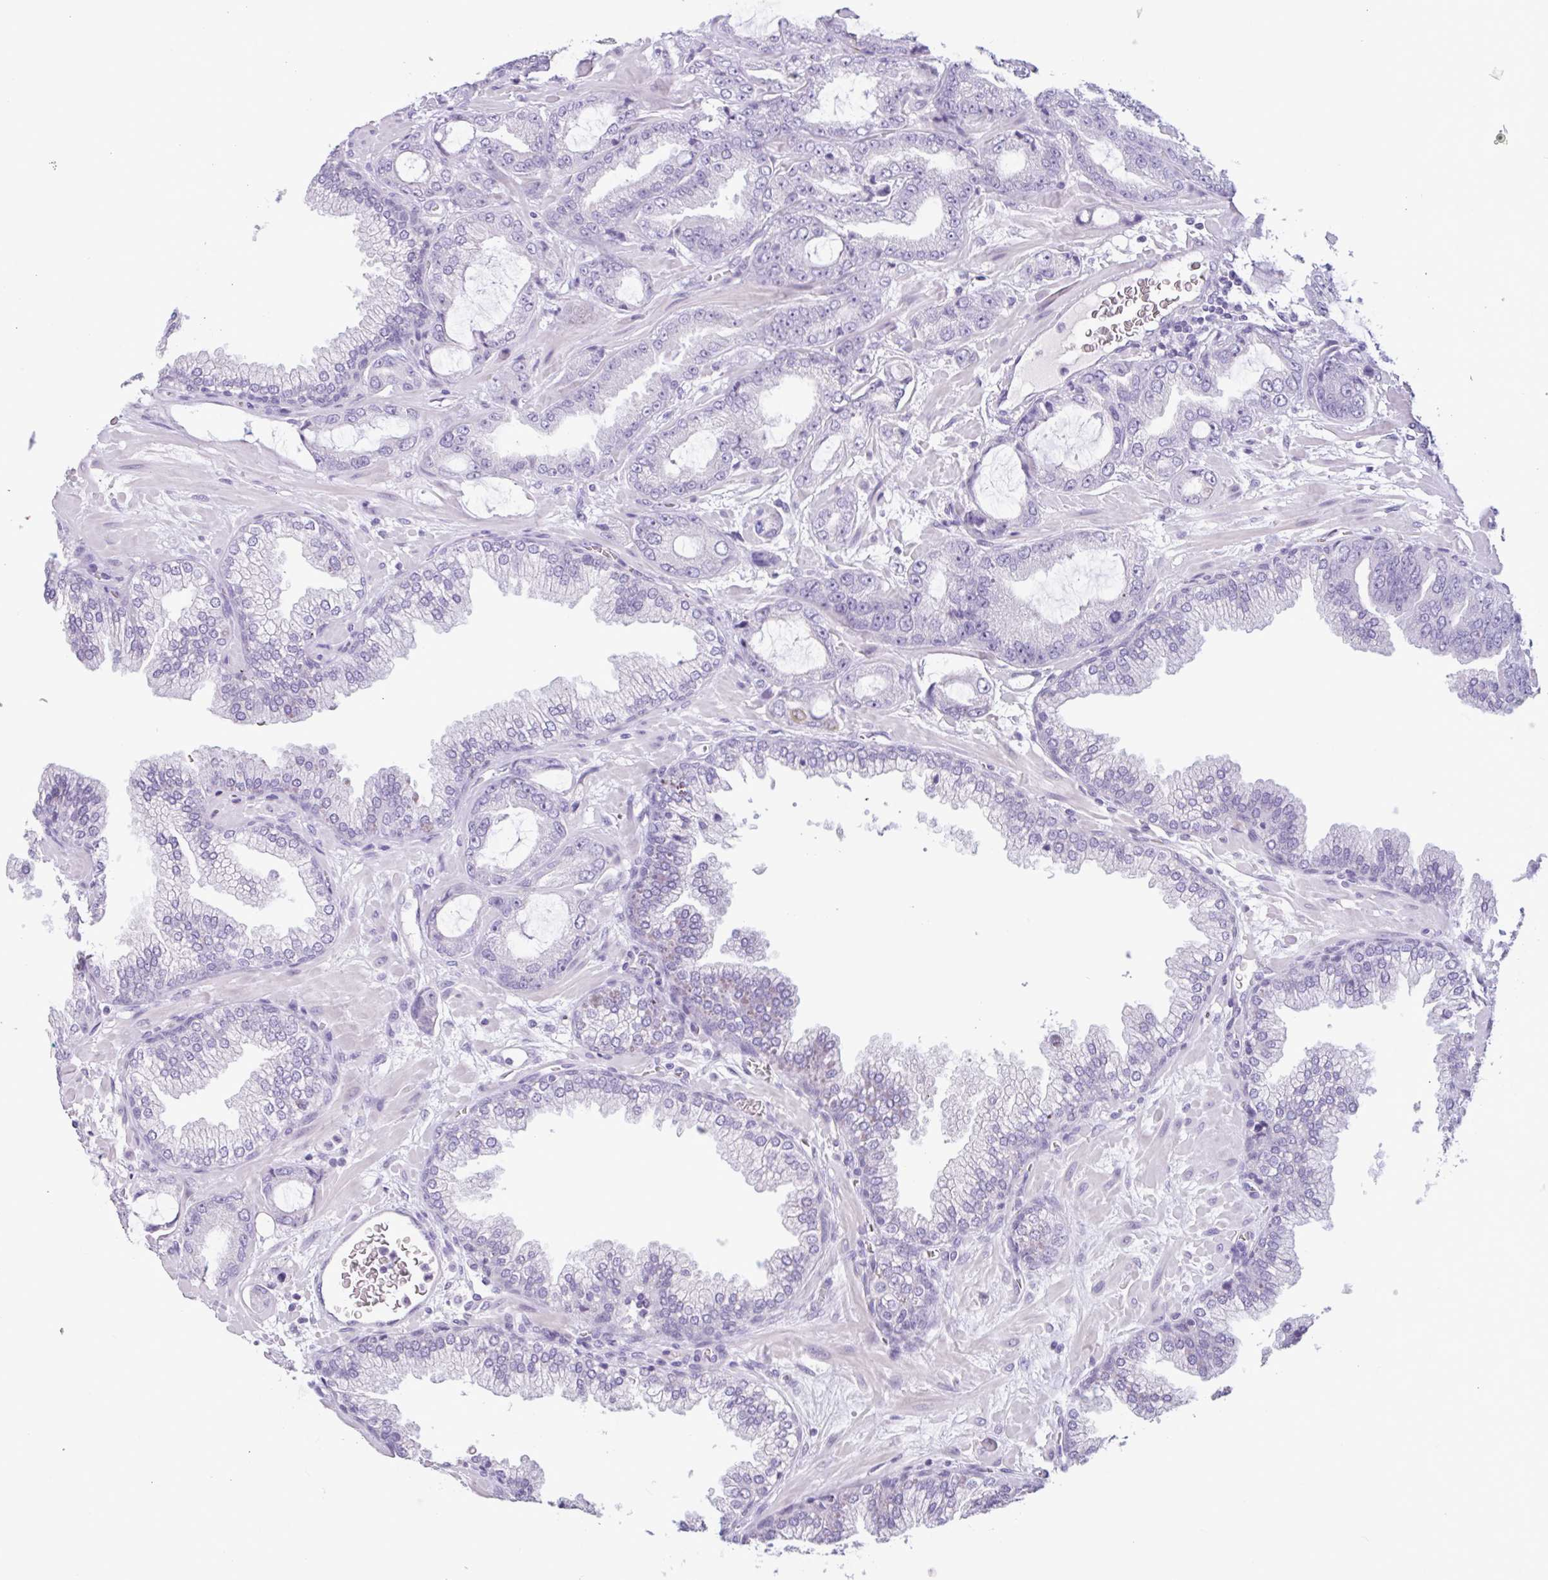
{"staining": {"intensity": "negative", "quantity": "none", "location": "none"}, "tissue": "prostate cancer", "cell_type": "Tumor cells", "image_type": "cancer", "snomed": [{"axis": "morphology", "description": "Adenocarcinoma, High grade"}, {"axis": "topography", "description": "Prostate"}], "caption": "Protein analysis of prostate cancer (adenocarcinoma (high-grade)) demonstrates no significant staining in tumor cells.", "gene": "CTSE", "patient": {"sex": "male", "age": 68}}